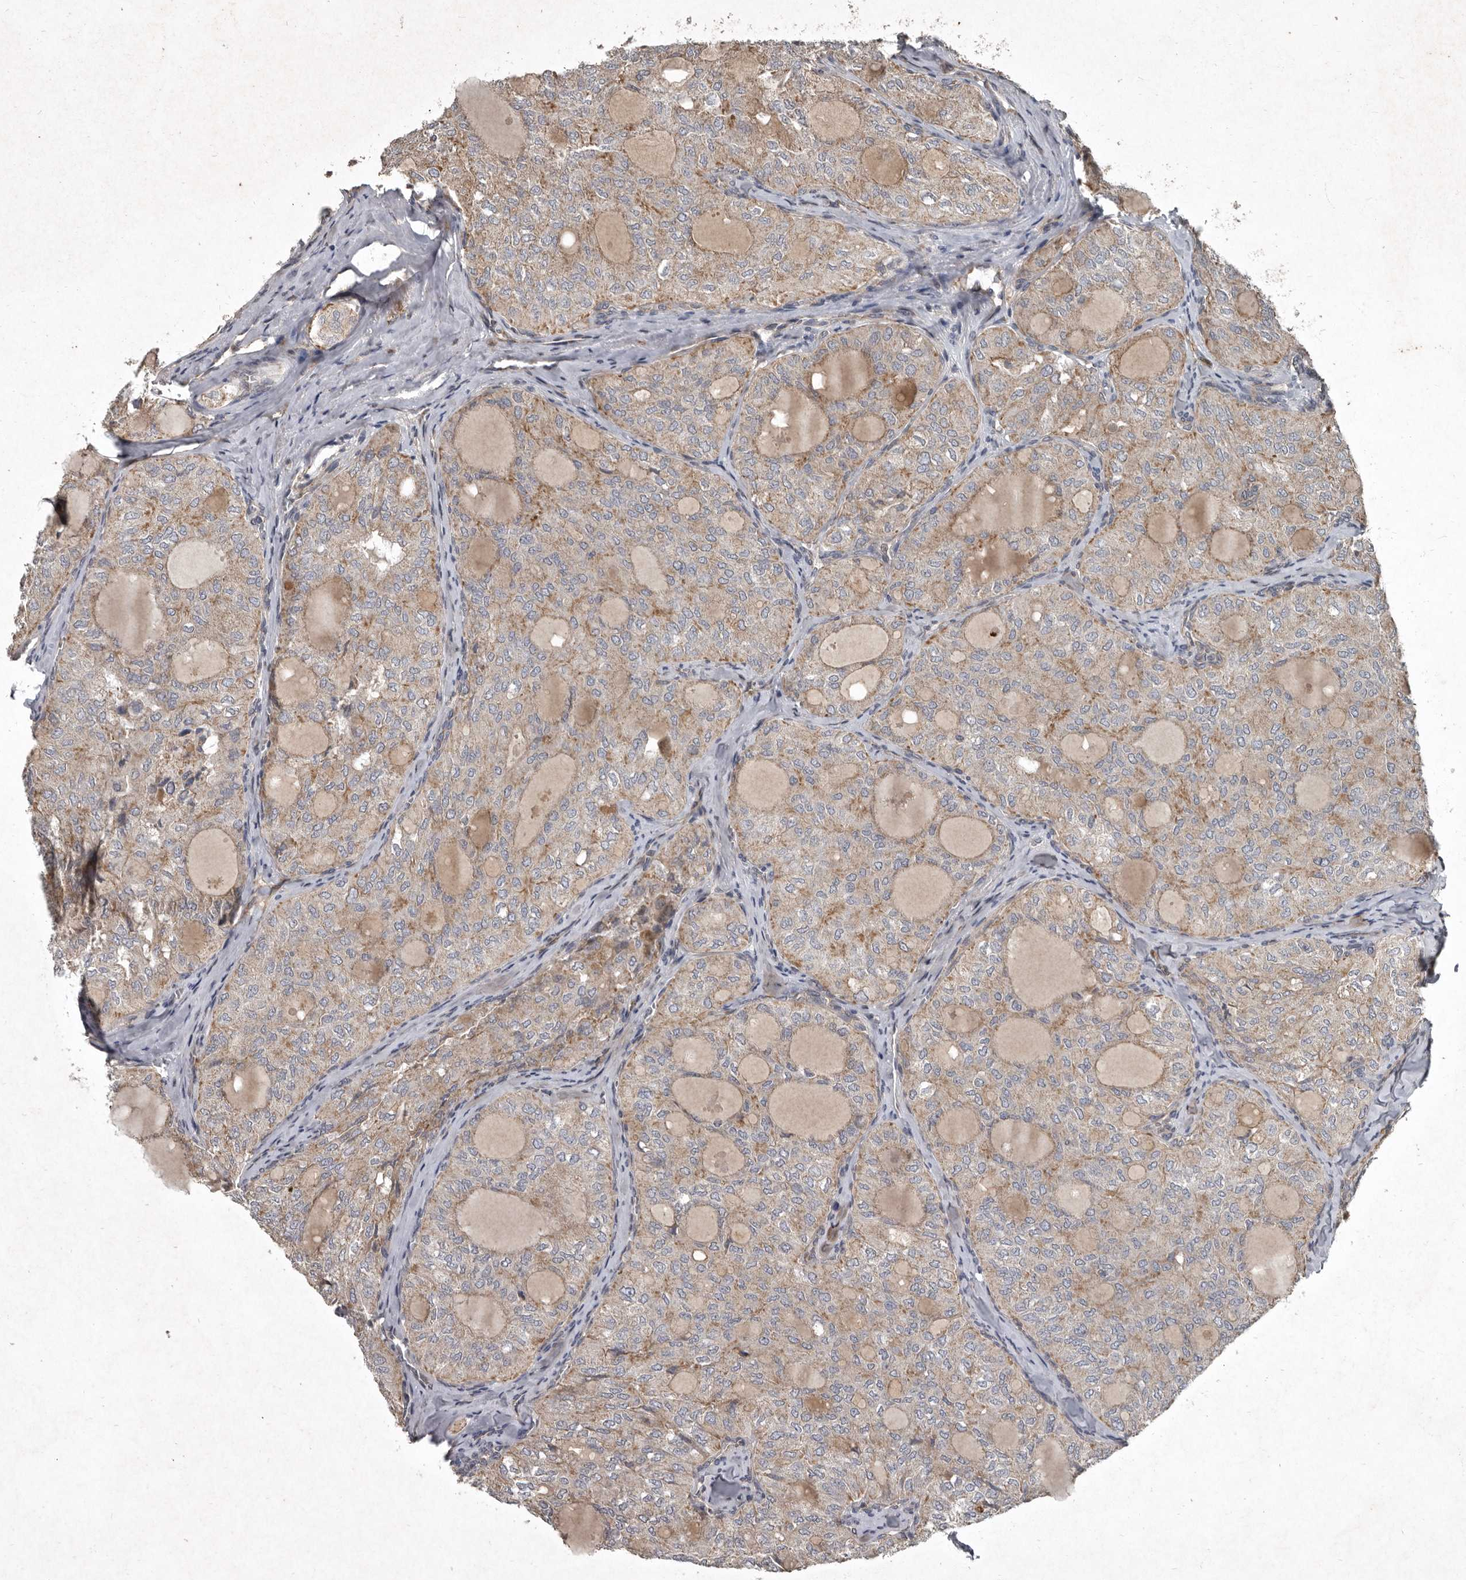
{"staining": {"intensity": "weak", "quantity": "25%-75%", "location": "cytoplasmic/membranous"}, "tissue": "thyroid cancer", "cell_type": "Tumor cells", "image_type": "cancer", "snomed": [{"axis": "morphology", "description": "Follicular adenoma carcinoma, NOS"}, {"axis": "topography", "description": "Thyroid gland"}], "caption": "Protein expression analysis of thyroid follicular adenoma carcinoma exhibits weak cytoplasmic/membranous staining in about 25%-75% of tumor cells.", "gene": "MRPS15", "patient": {"sex": "male", "age": 75}}